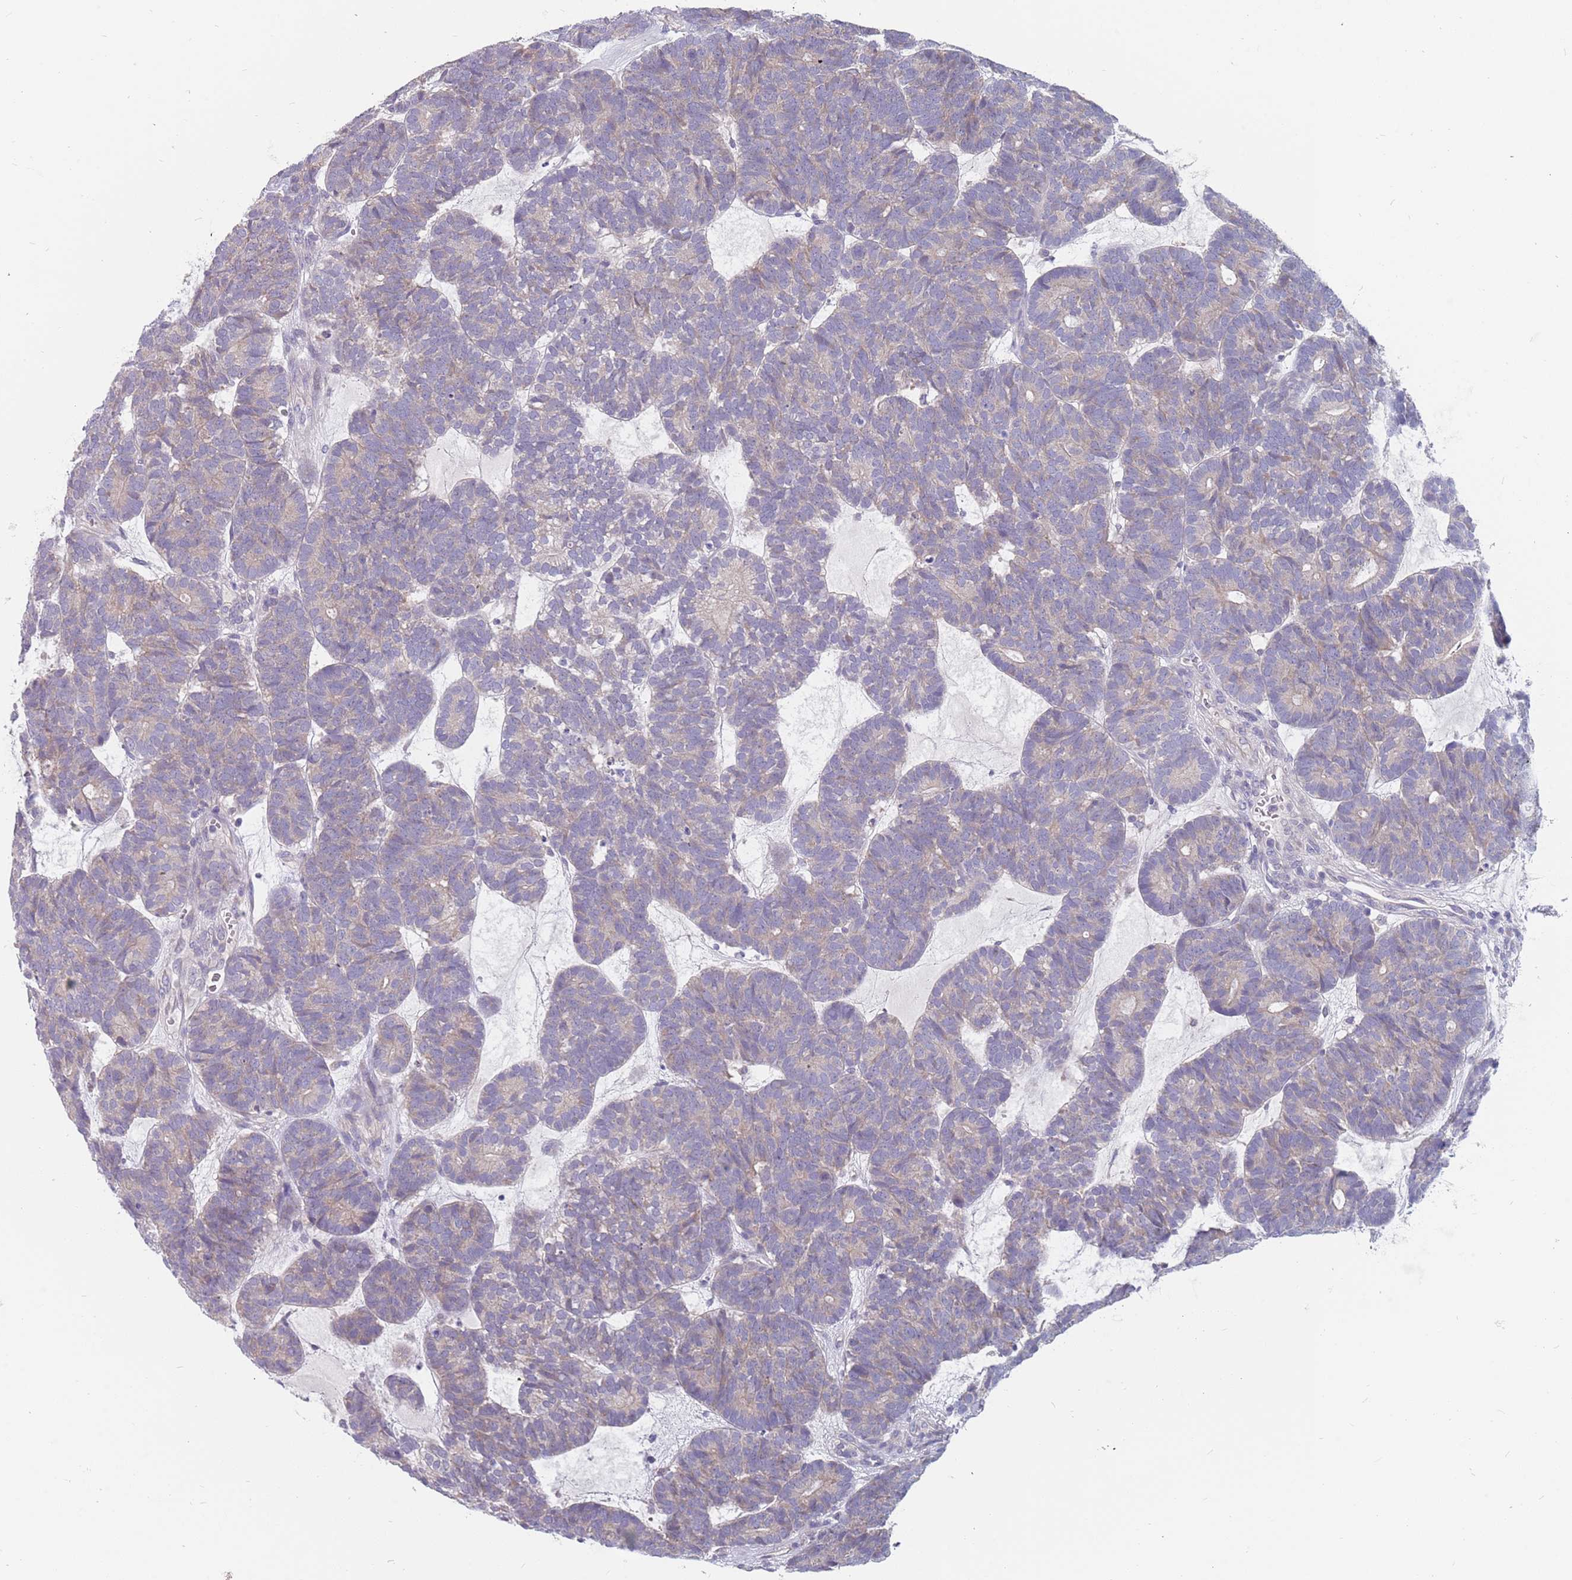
{"staining": {"intensity": "negative", "quantity": "none", "location": "none"}, "tissue": "head and neck cancer", "cell_type": "Tumor cells", "image_type": "cancer", "snomed": [{"axis": "morphology", "description": "Adenocarcinoma, NOS"}, {"axis": "topography", "description": "Head-Neck"}], "caption": "High power microscopy histopathology image of an immunohistochemistry (IHC) micrograph of head and neck cancer, revealing no significant positivity in tumor cells.", "gene": "CMTR2", "patient": {"sex": "female", "age": 81}}